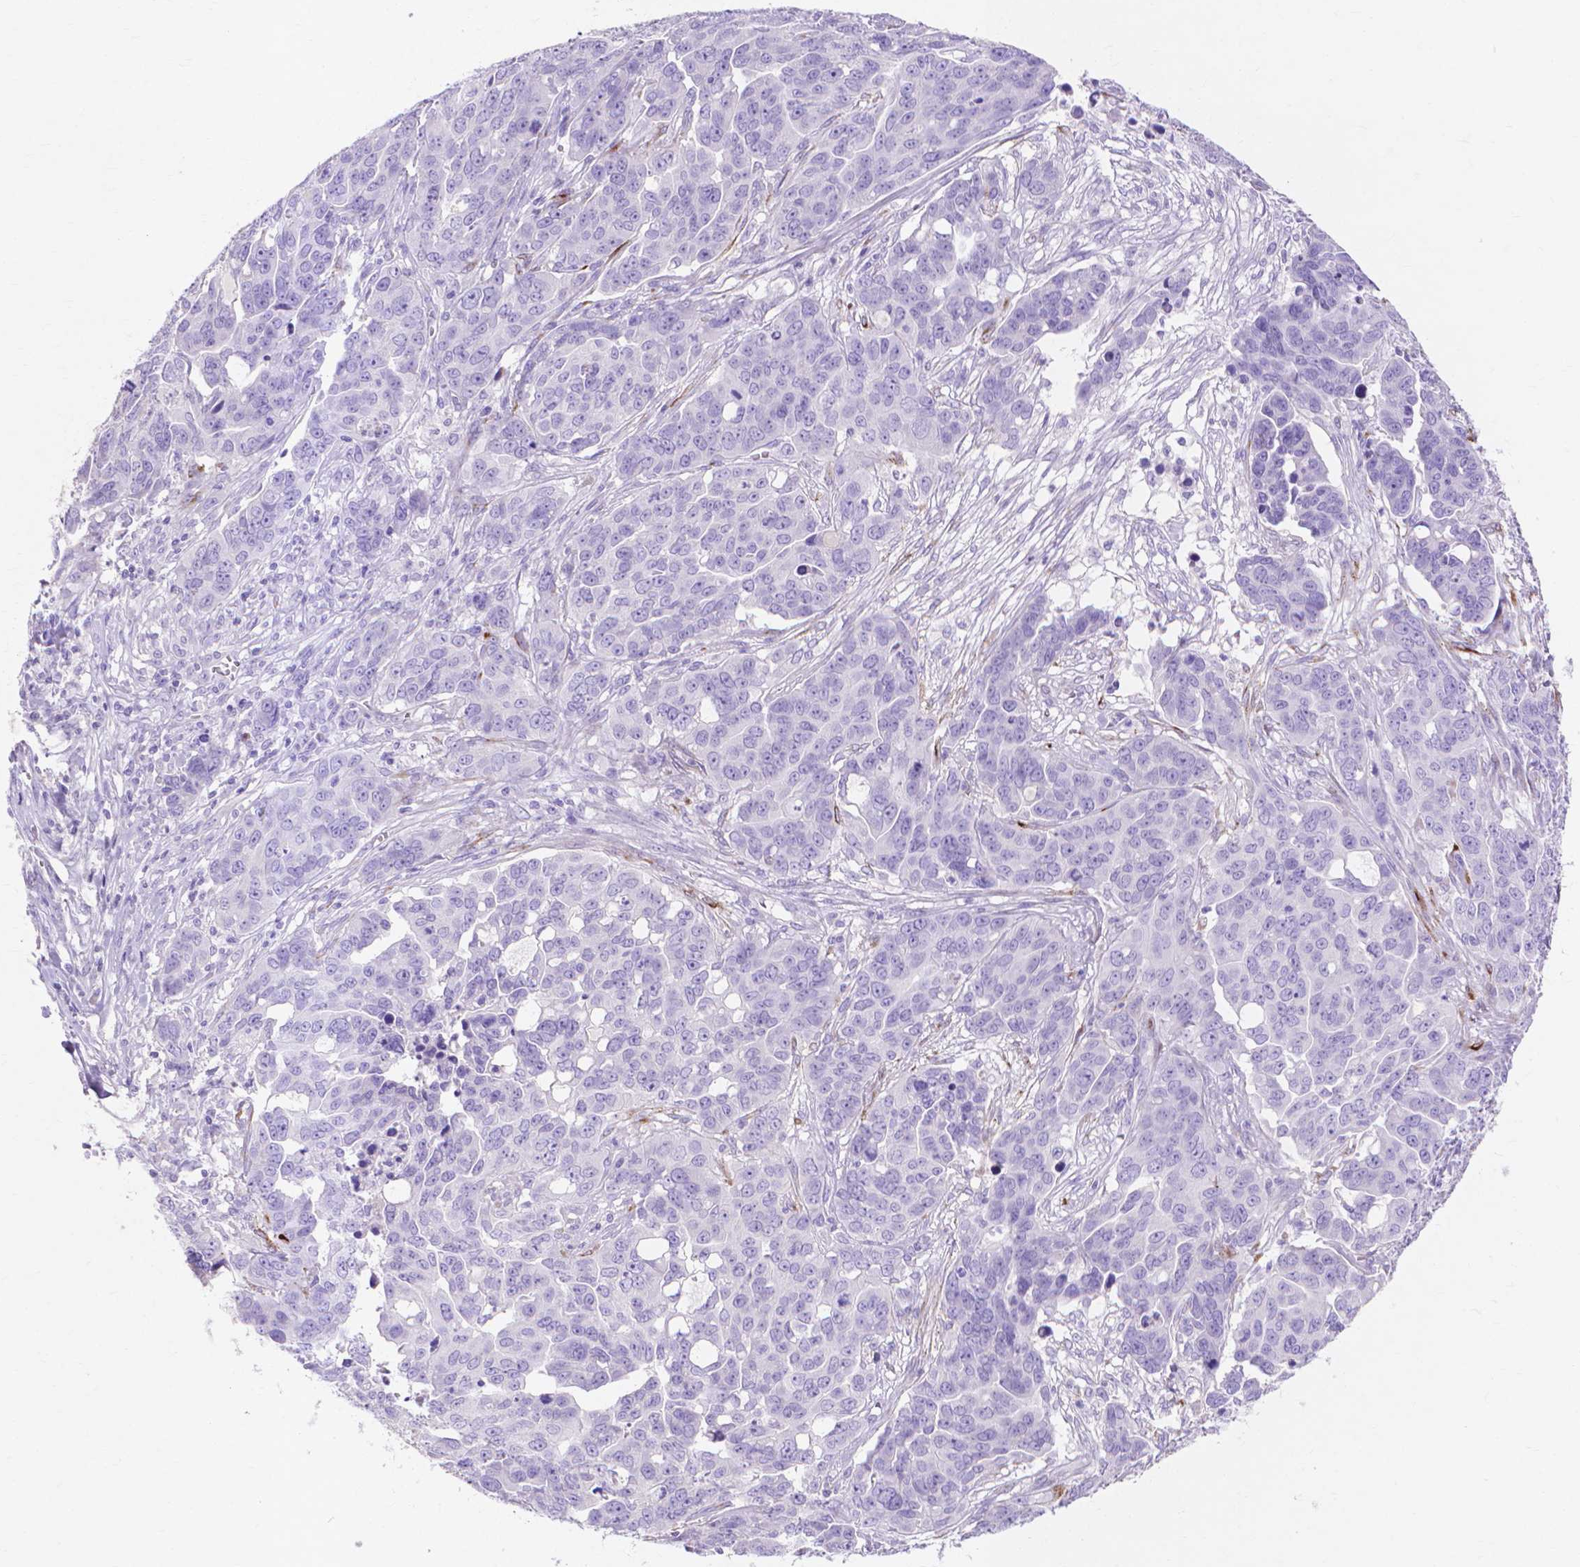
{"staining": {"intensity": "negative", "quantity": "none", "location": "none"}, "tissue": "ovarian cancer", "cell_type": "Tumor cells", "image_type": "cancer", "snomed": [{"axis": "morphology", "description": "Carcinoma, endometroid"}, {"axis": "topography", "description": "Ovary"}], "caption": "There is no significant positivity in tumor cells of endometroid carcinoma (ovarian).", "gene": "MMP11", "patient": {"sex": "female", "age": 78}}